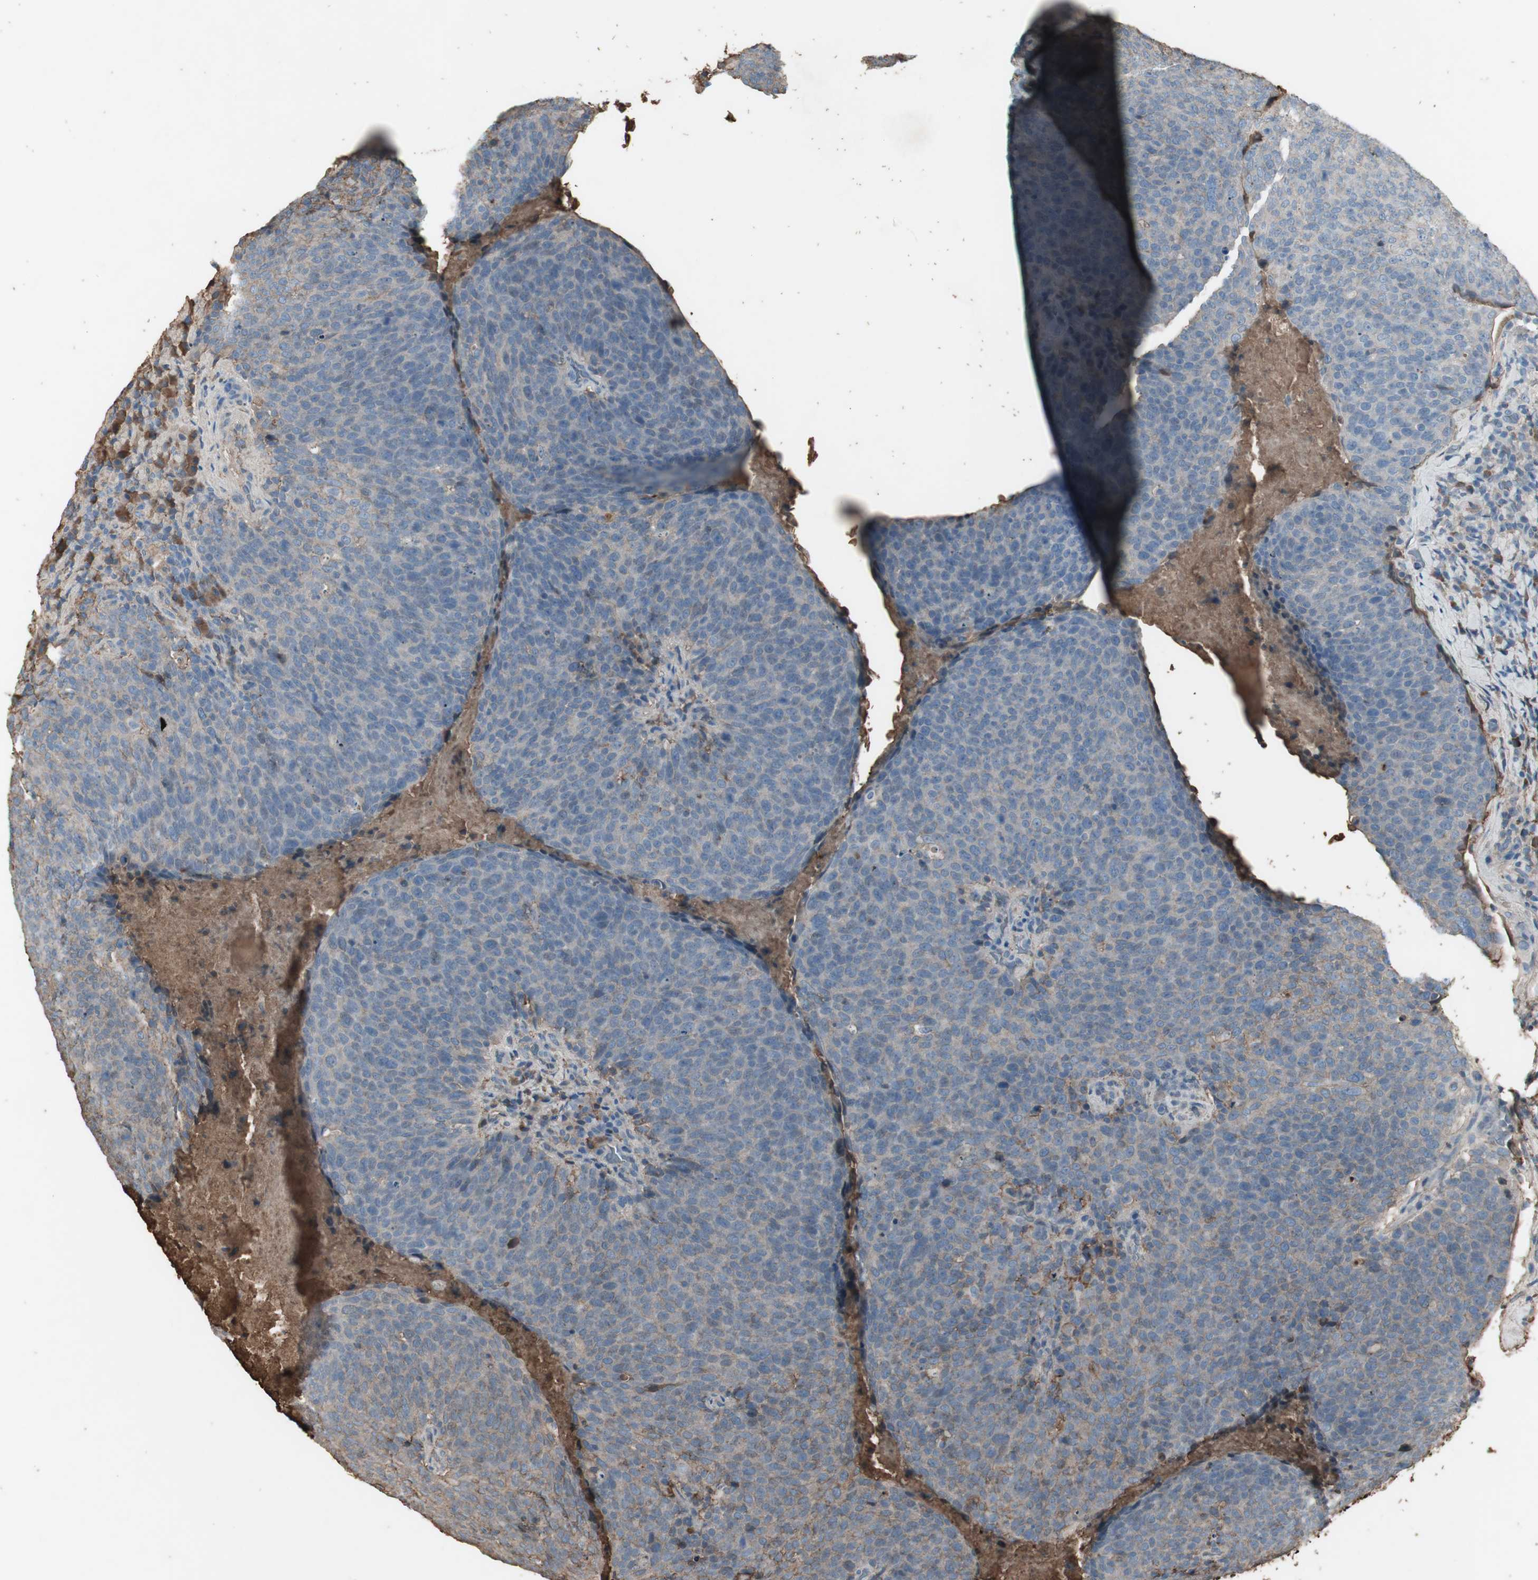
{"staining": {"intensity": "negative", "quantity": "none", "location": "none"}, "tissue": "head and neck cancer", "cell_type": "Tumor cells", "image_type": "cancer", "snomed": [{"axis": "morphology", "description": "Squamous cell carcinoma, NOS"}, {"axis": "morphology", "description": "Squamous cell carcinoma, metastatic, NOS"}, {"axis": "topography", "description": "Lymph node"}, {"axis": "topography", "description": "Head-Neck"}], "caption": "DAB immunohistochemical staining of human head and neck metastatic squamous cell carcinoma reveals no significant expression in tumor cells.", "gene": "MMP14", "patient": {"sex": "male", "age": 62}}